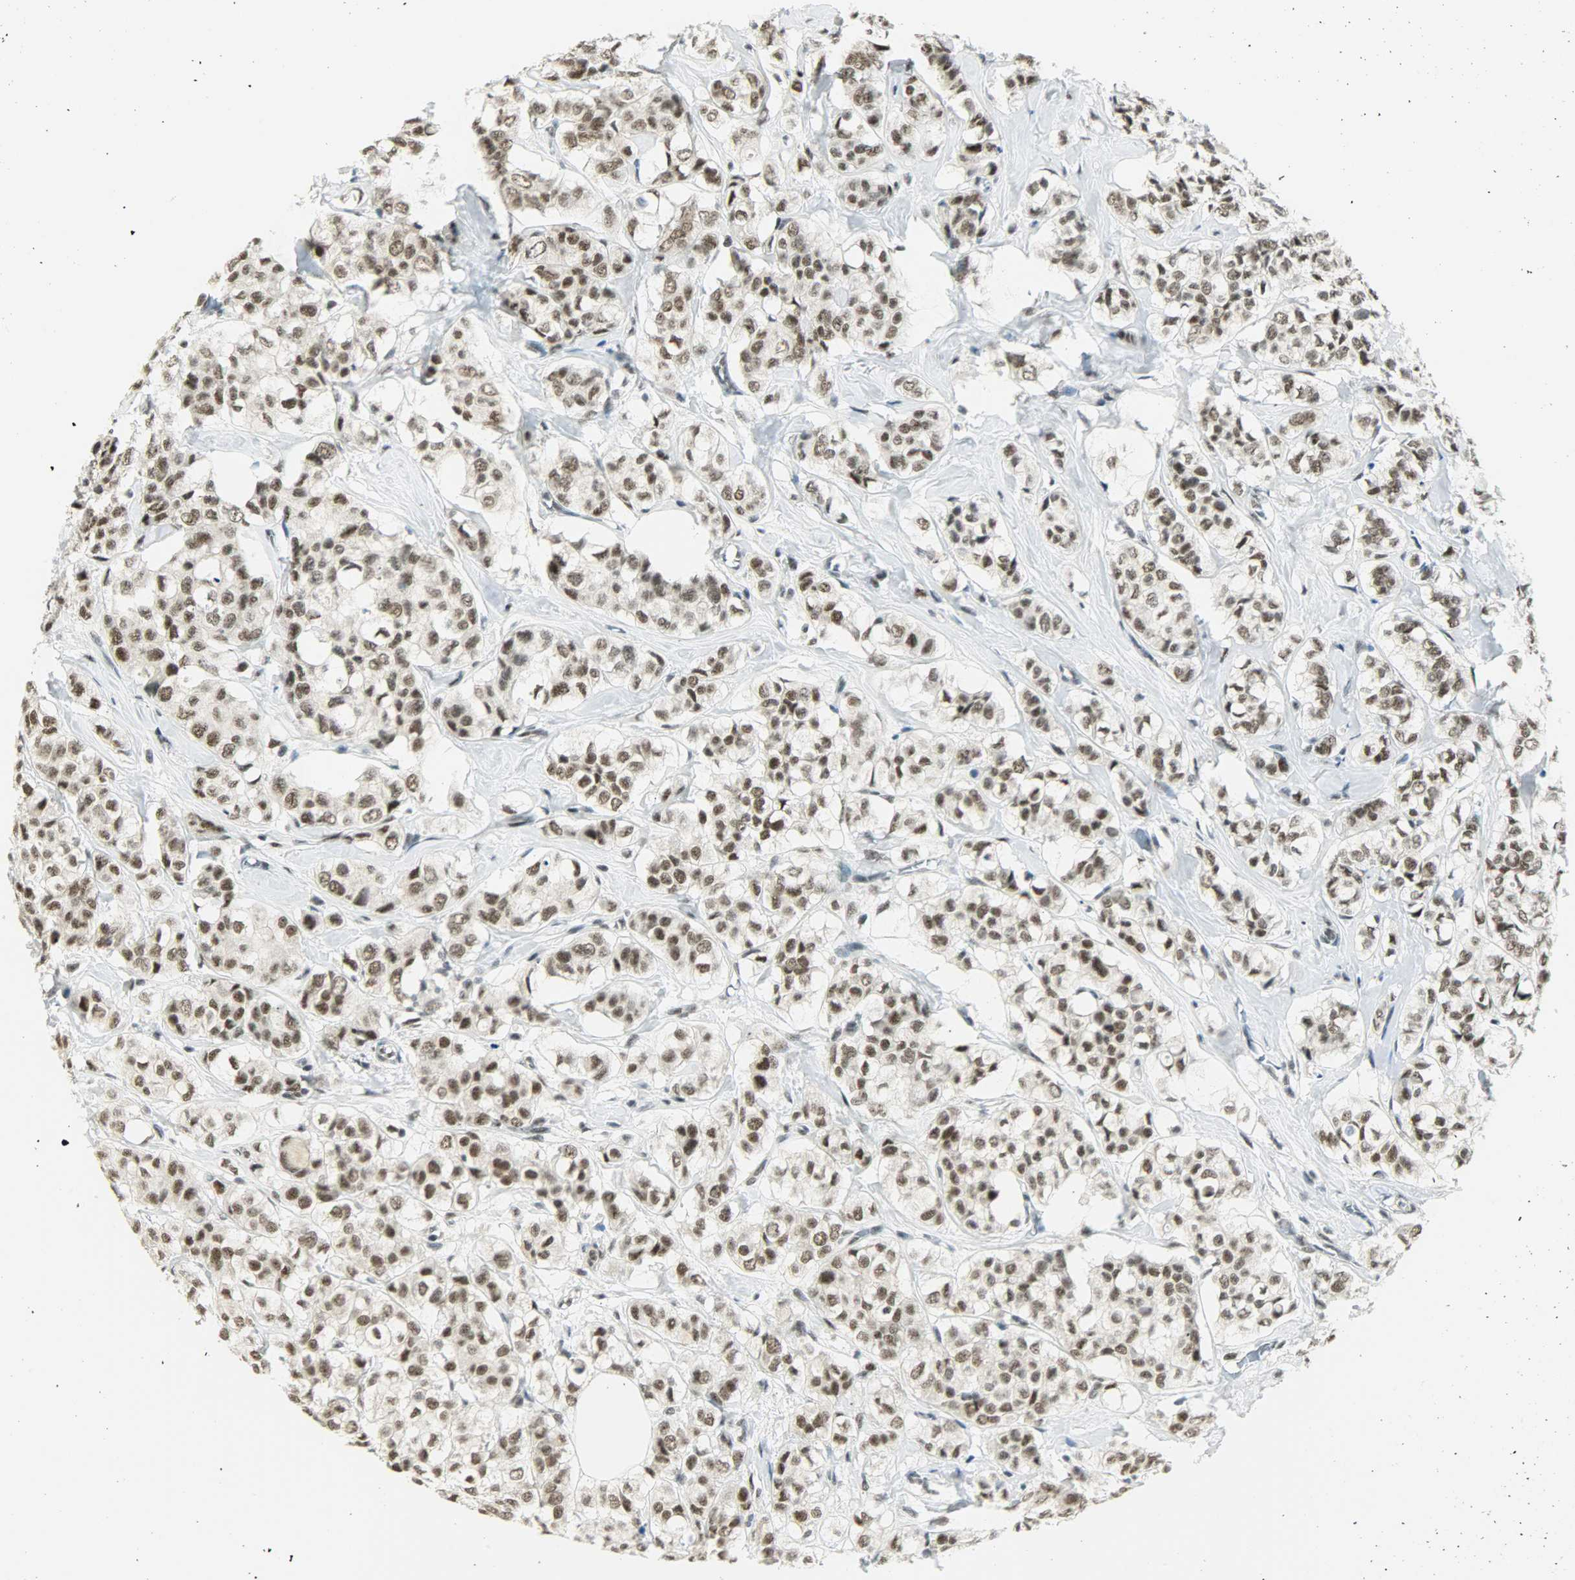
{"staining": {"intensity": "moderate", "quantity": ">75%", "location": "nuclear"}, "tissue": "breast cancer", "cell_type": "Tumor cells", "image_type": "cancer", "snomed": [{"axis": "morphology", "description": "Lobular carcinoma"}, {"axis": "topography", "description": "Breast"}], "caption": "IHC of human lobular carcinoma (breast) reveals medium levels of moderate nuclear staining in about >75% of tumor cells.", "gene": "SUGP1", "patient": {"sex": "female", "age": 60}}